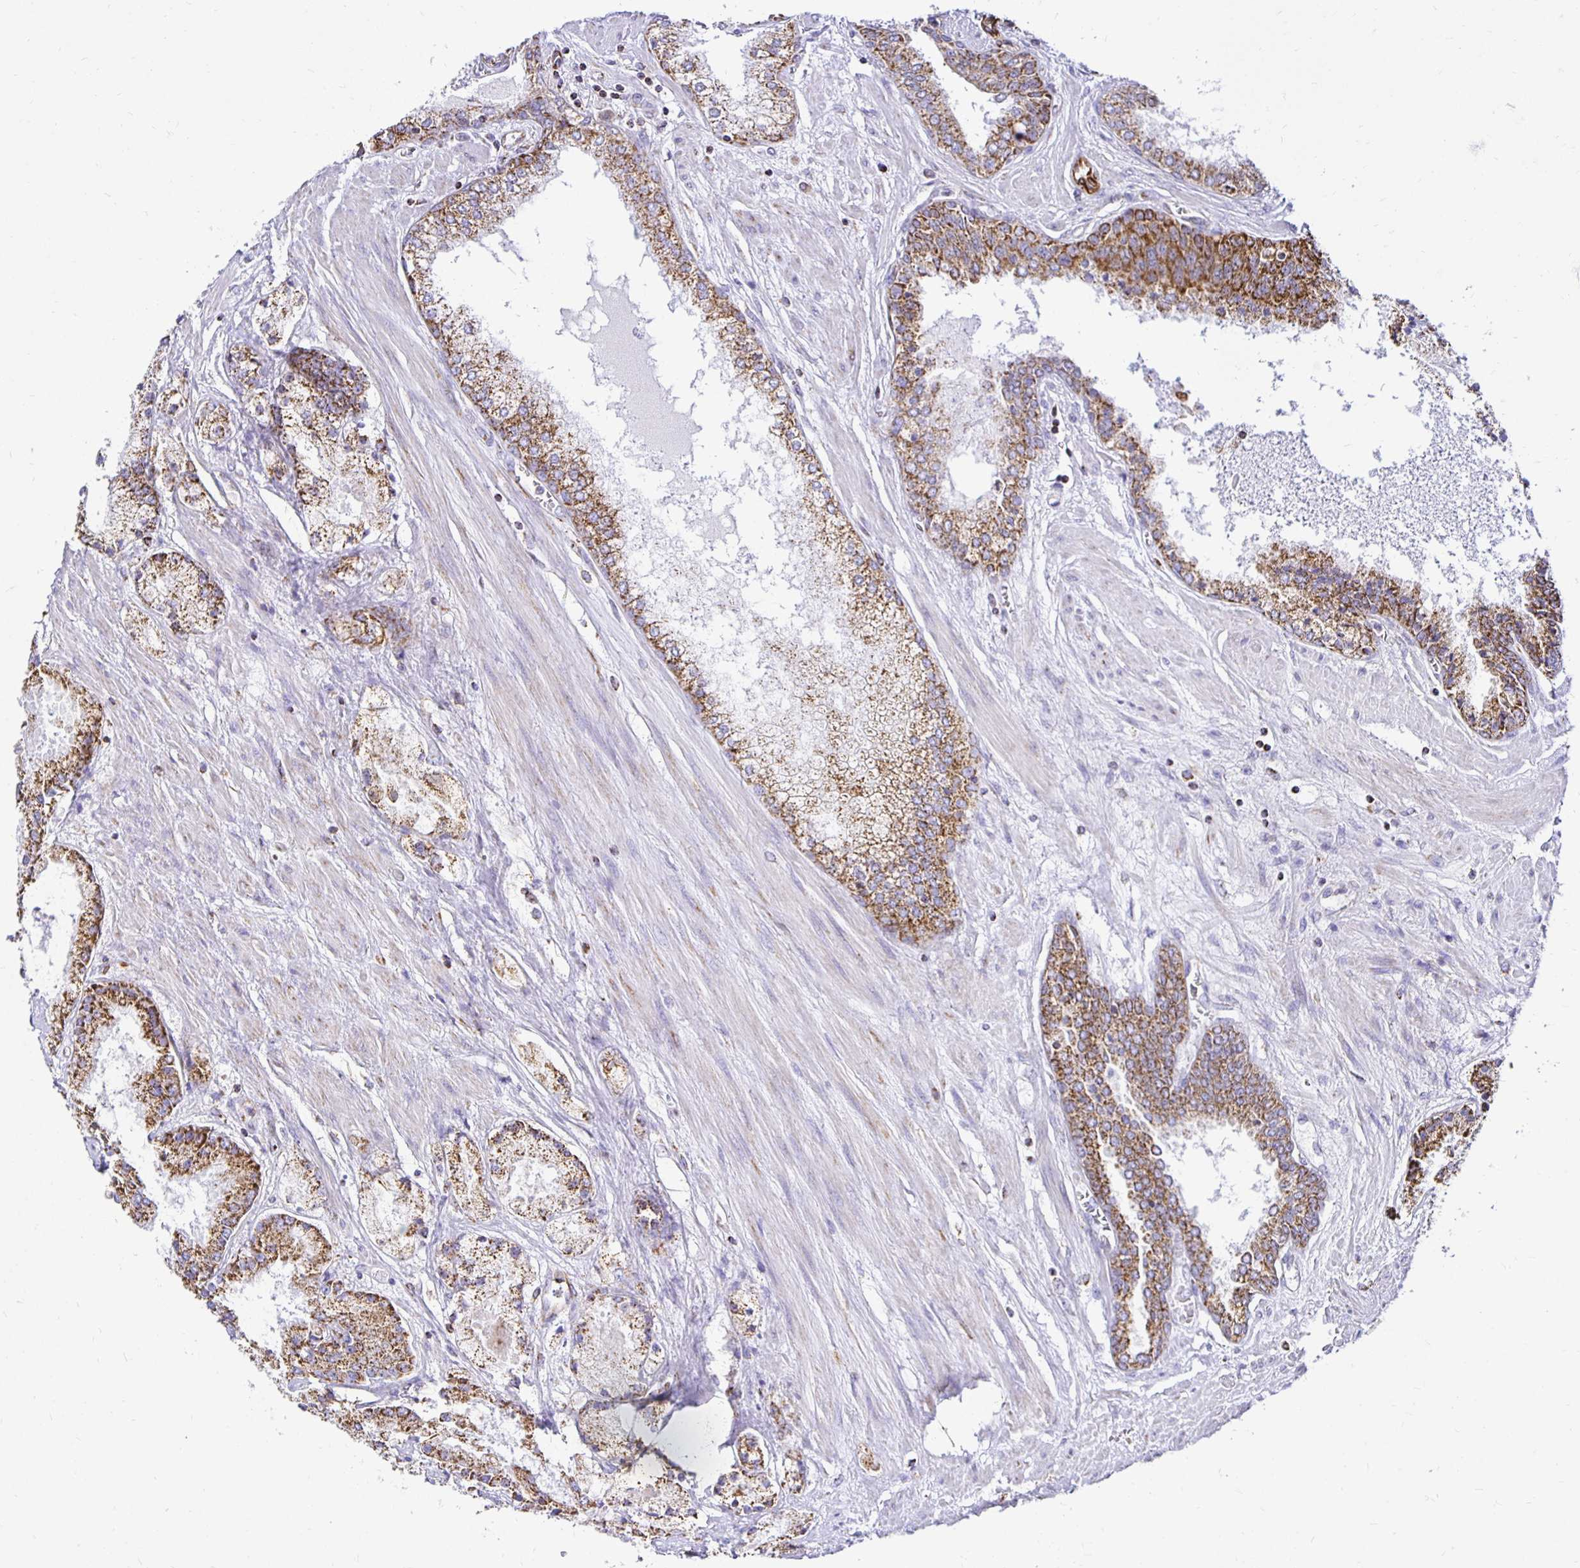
{"staining": {"intensity": "moderate", "quantity": ">75%", "location": "cytoplasmic/membranous"}, "tissue": "prostate cancer", "cell_type": "Tumor cells", "image_type": "cancer", "snomed": [{"axis": "morphology", "description": "Adenocarcinoma, High grade"}, {"axis": "topography", "description": "Prostate"}], "caption": "Prostate cancer was stained to show a protein in brown. There is medium levels of moderate cytoplasmic/membranous positivity in about >75% of tumor cells. Nuclei are stained in blue.", "gene": "PLAAT2", "patient": {"sex": "male", "age": 67}}